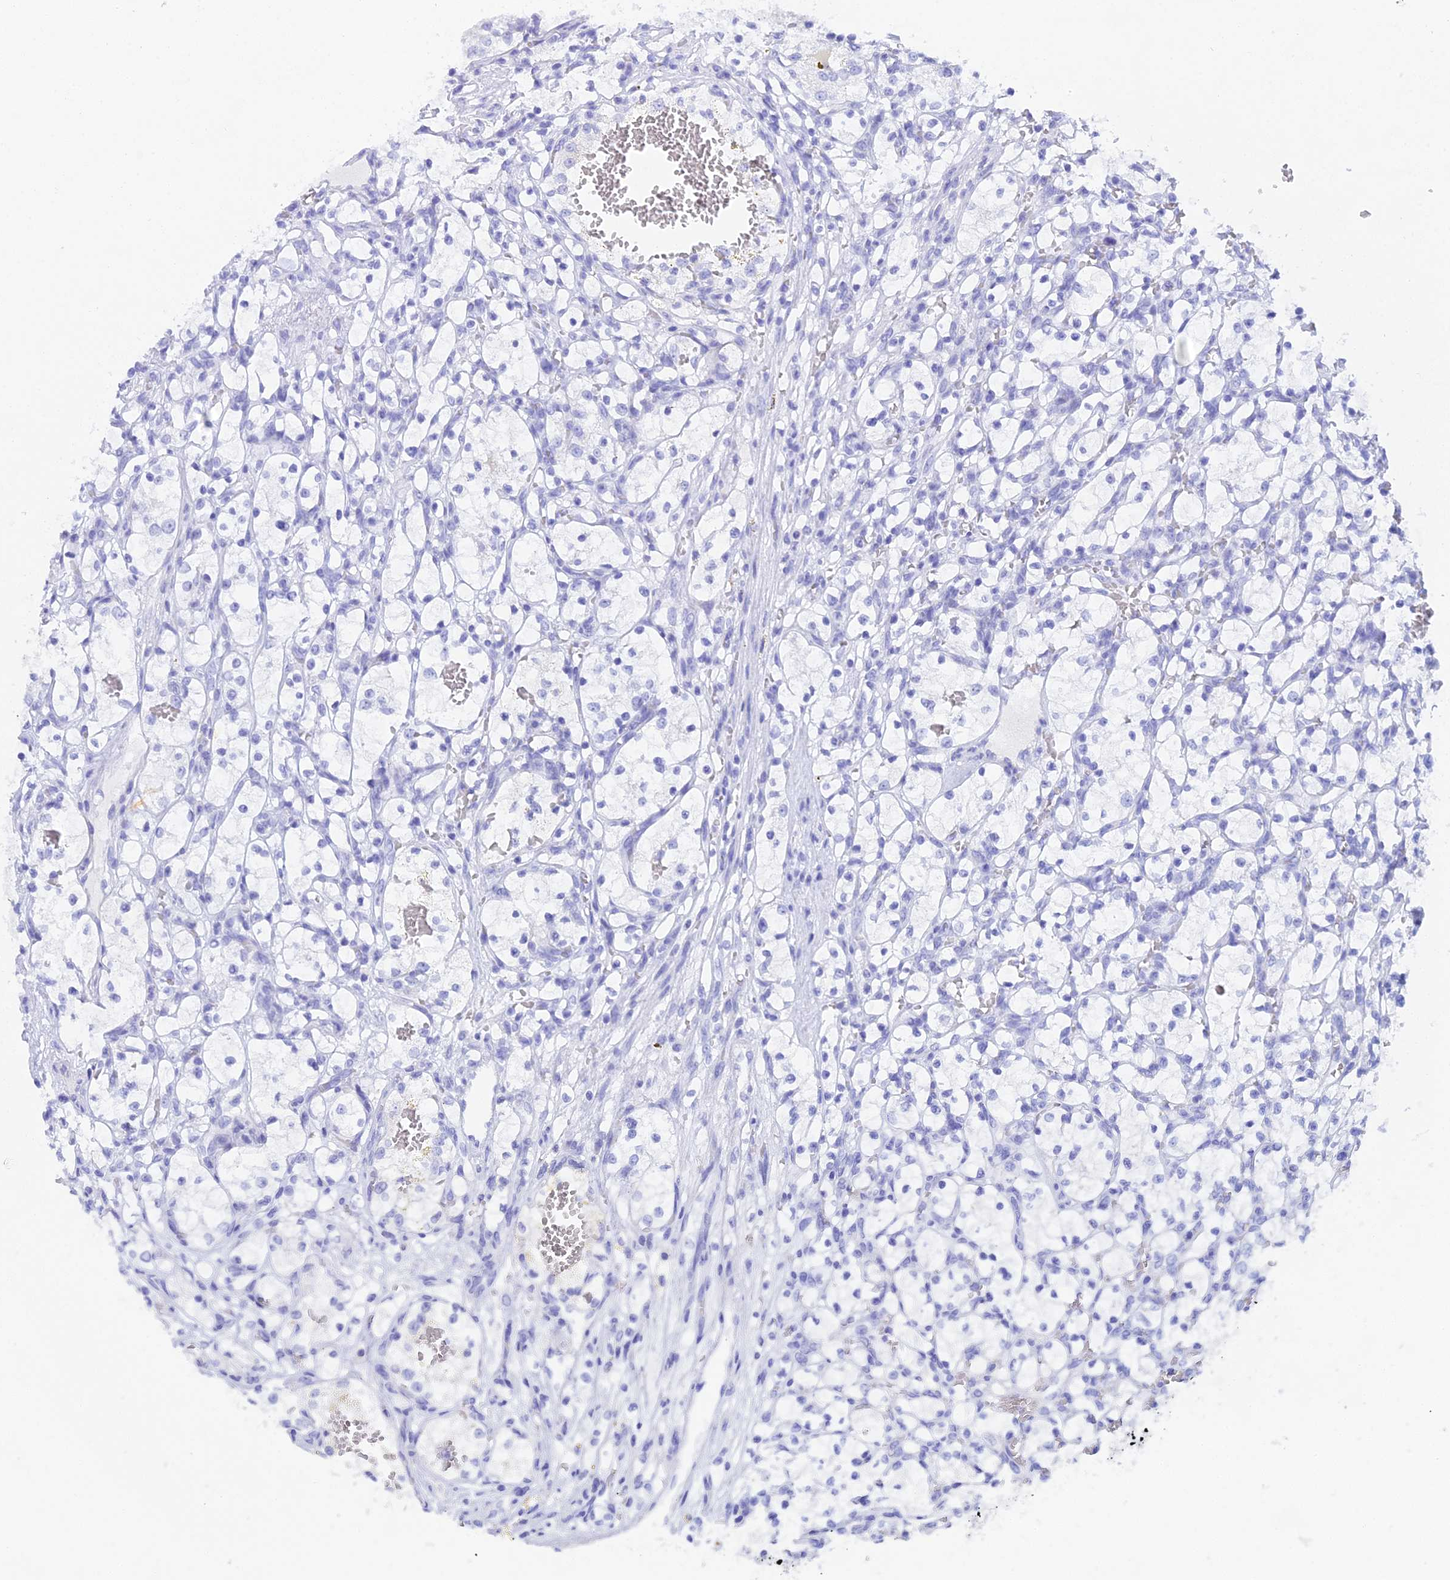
{"staining": {"intensity": "negative", "quantity": "none", "location": "none"}, "tissue": "renal cancer", "cell_type": "Tumor cells", "image_type": "cancer", "snomed": [{"axis": "morphology", "description": "Adenocarcinoma, NOS"}, {"axis": "topography", "description": "Kidney"}], "caption": "Tumor cells show no significant protein staining in adenocarcinoma (renal). (DAB (3,3'-diaminobenzidine) IHC visualized using brightfield microscopy, high magnification).", "gene": "REG1A", "patient": {"sex": "female", "age": 69}}